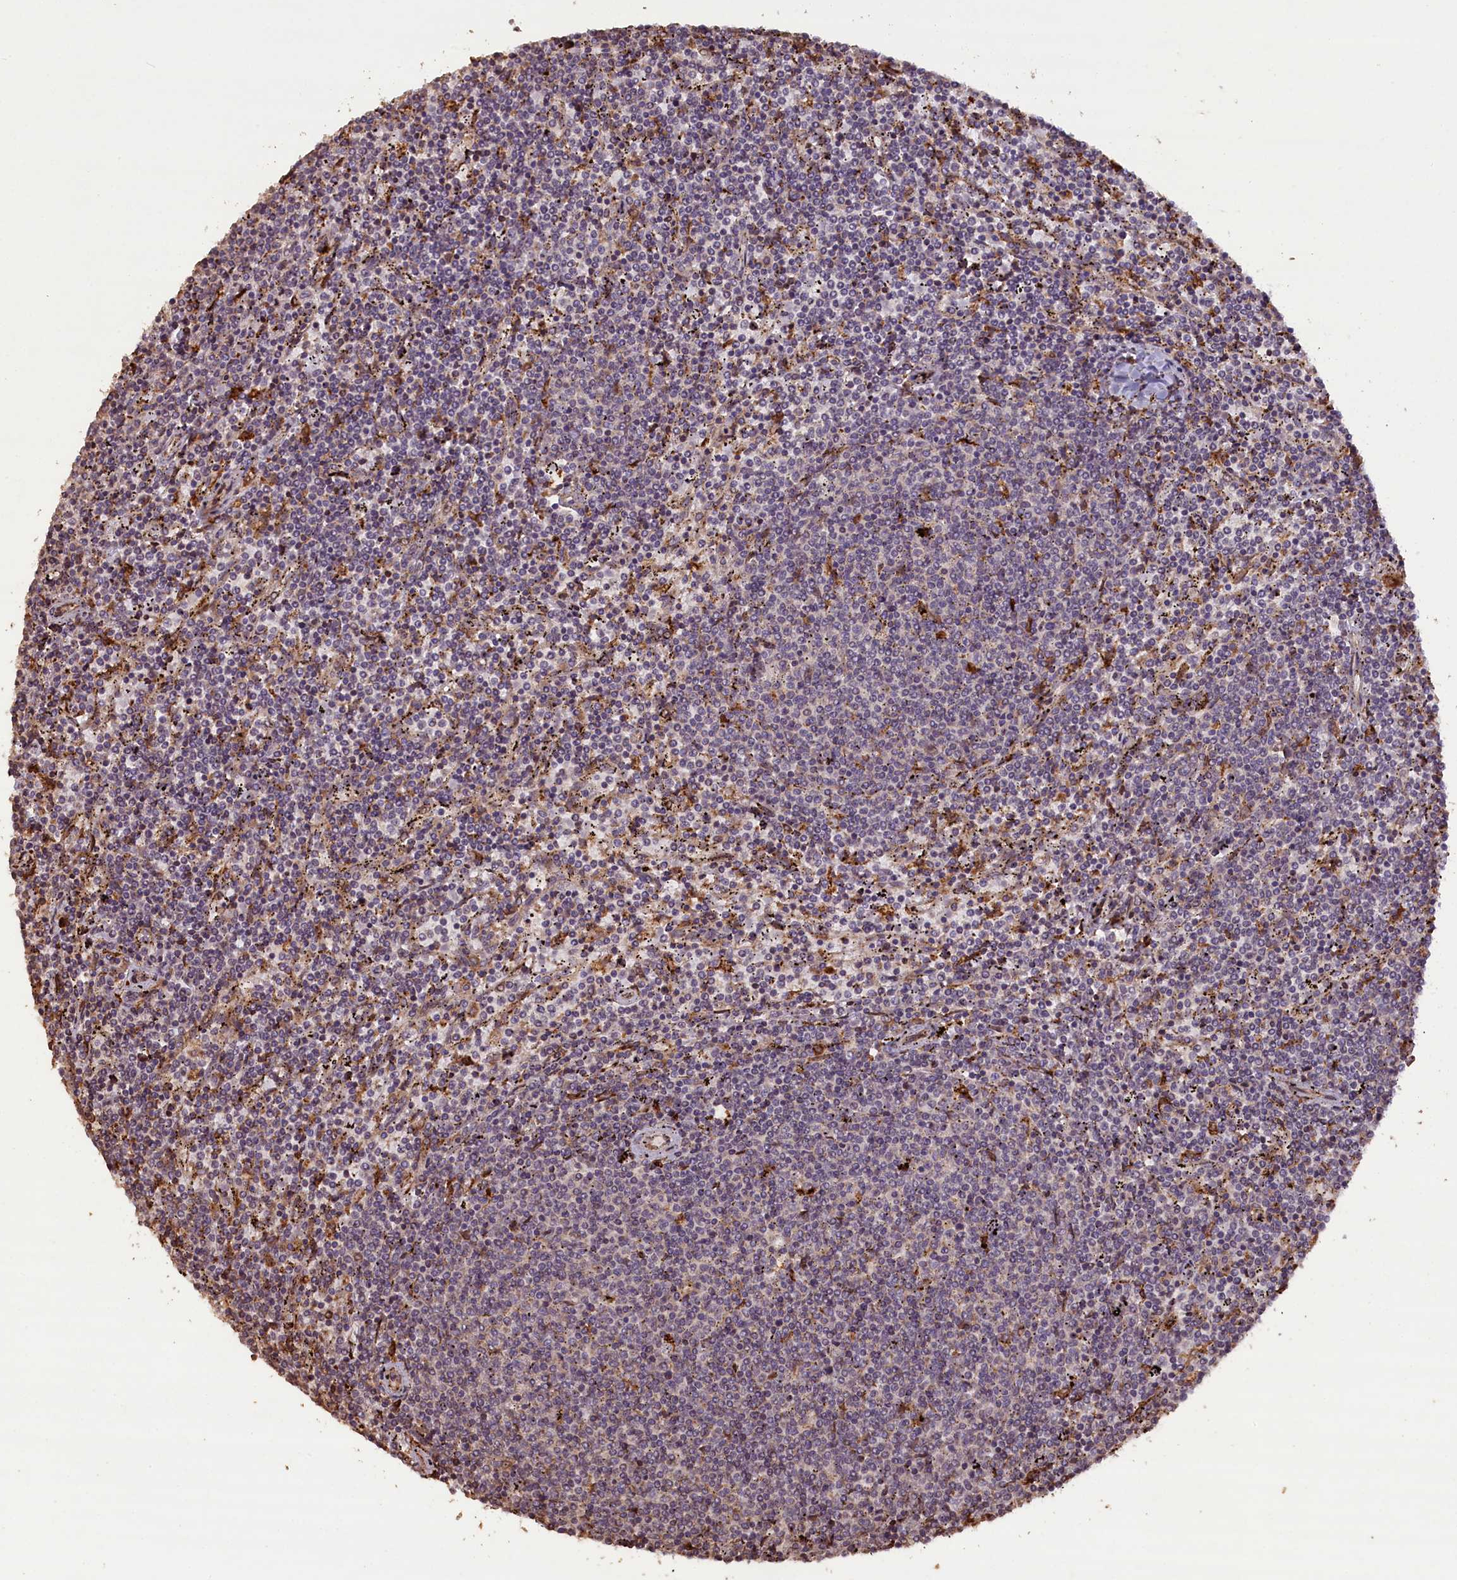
{"staining": {"intensity": "negative", "quantity": "none", "location": "none"}, "tissue": "lymphoma", "cell_type": "Tumor cells", "image_type": "cancer", "snomed": [{"axis": "morphology", "description": "Malignant lymphoma, non-Hodgkin's type, Low grade"}, {"axis": "topography", "description": "Spleen"}], "caption": "An immunohistochemistry (IHC) micrograph of malignant lymphoma, non-Hodgkin's type (low-grade) is shown. There is no staining in tumor cells of malignant lymphoma, non-Hodgkin's type (low-grade).", "gene": "SLC38A7", "patient": {"sex": "female", "age": 50}}